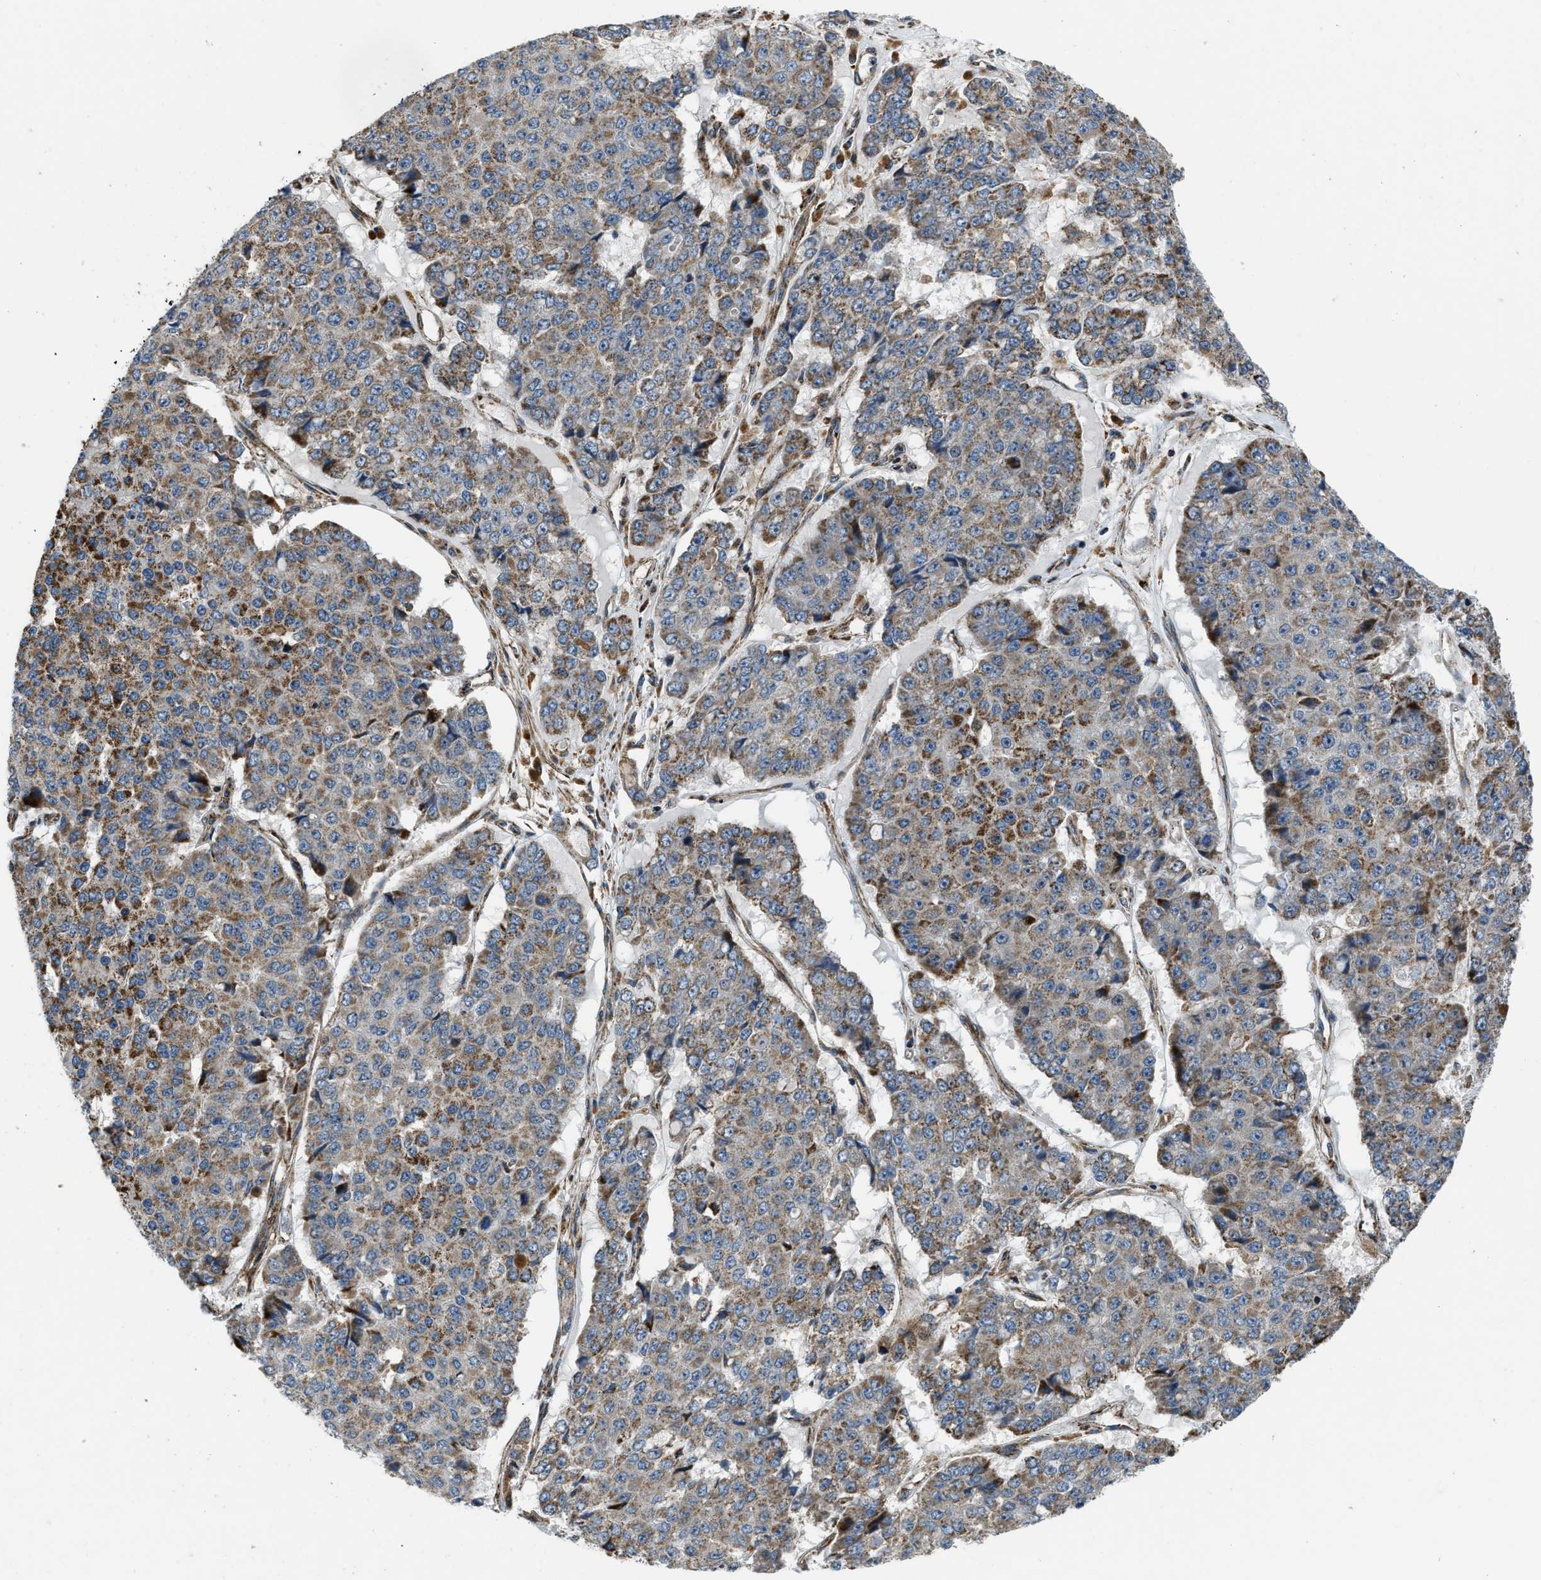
{"staining": {"intensity": "moderate", "quantity": ">75%", "location": "cytoplasmic/membranous"}, "tissue": "pancreatic cancer", "cell_type": "Tumor cells", "image_type": "cancer", "snomed": [{"axis": "morphology", "description": "Adenocarcinoma, NOS"}, {"axis": "topography", "description": "Pancreas"}], "caption": "Adenocarcinoma (pancreatic) stained with immunohistochemistry demonstrates moderate cytoplasmic/membranous staining in about >75% of tumor cells.", "gene": "GSDME", "patient": {"sex": "male", "age": 50}}